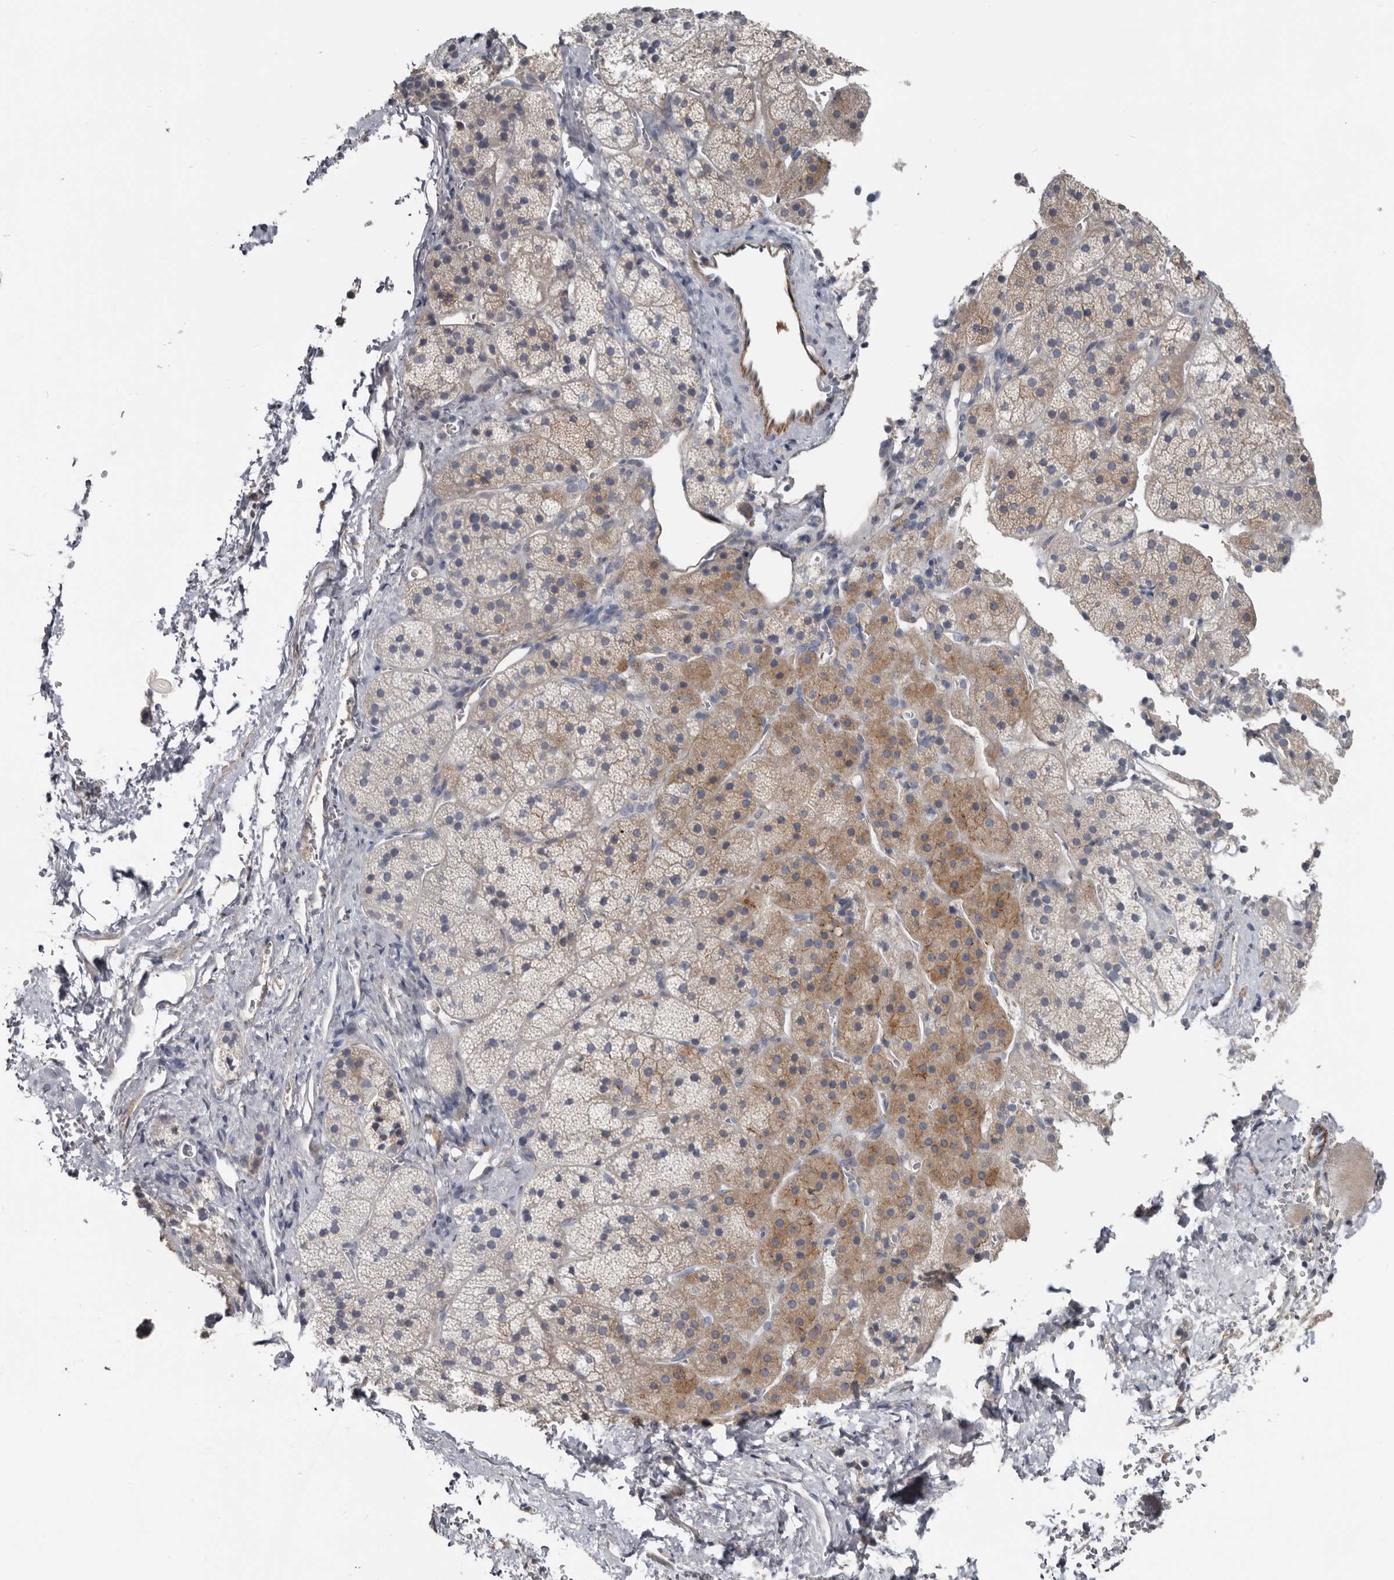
{"staining": {"intensity": "moderate", "quantity": "25%-75%", "location": "cytoplasmic/membranous"}, "tissue": "adrenal gland", "cell_type": "Glandular cells", "image_type": "normal", "snomed": [{"axis": "morphology", "description": "Normal tissue, NOS"}, {"axis": "topography", "description": "Adrenal gland"}], "caption": "Protein staining shows moderate cytoplasmic/membranous positivity in approximately 25%-75% of glandular cells in normal adrenal gland. (brown staining indicates protein expression, while blue staining denotes nuclei).", "gene": "ZNF114", "patient": {"sex": "female", "age": 44}}